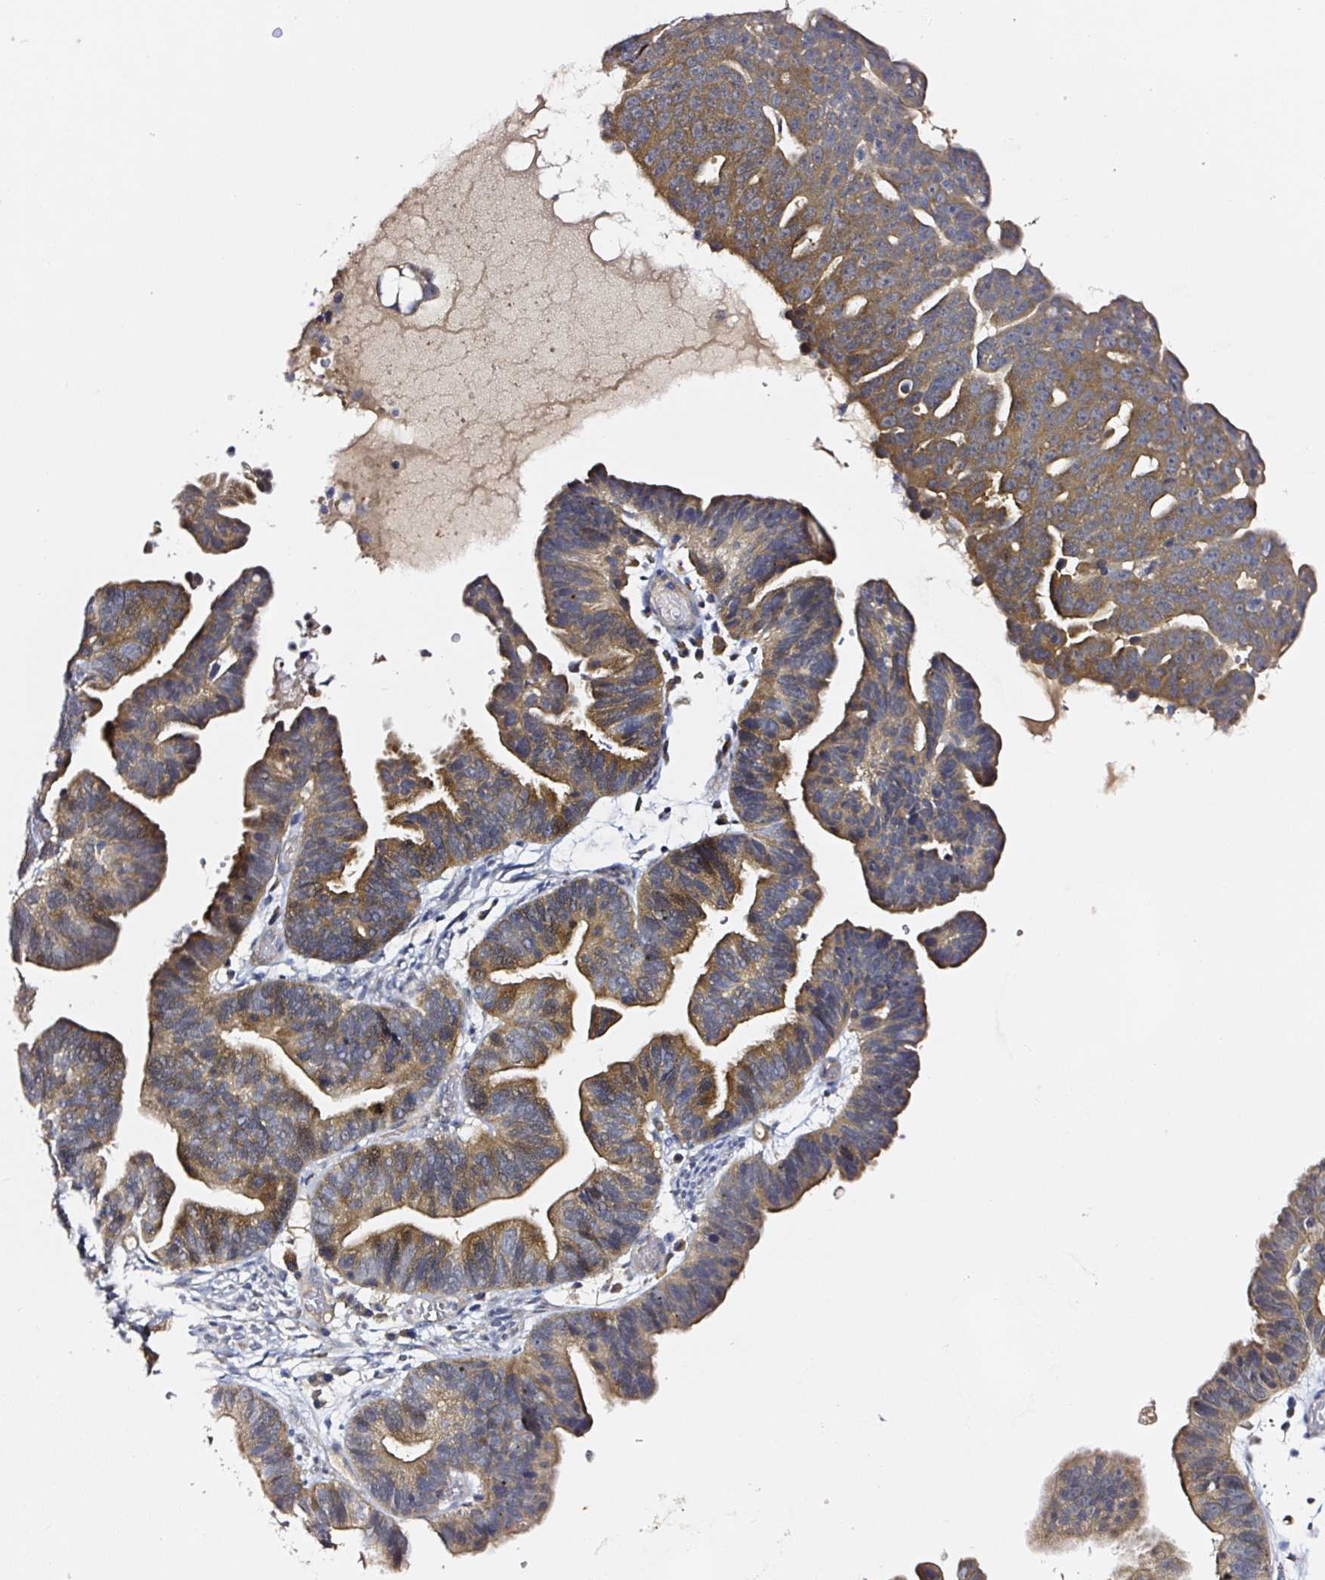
{"staining": {"intensity": "moderate", "quantity": ">75%", "location": "cytoplasmic/membranous"}, "tissue": "ovarian cancer", "cell_type": "Tumor cells", "image_type": "cancer", "snomed": [{"axis": "morphology", "description": "Cystadenocarcinoma, serous, NOS"}, {"axis": "topography", "description": "Ovary"}], "caption": "The immunohistochemical stain labels moderate cytoplasmic/membranous positivity in tumor cells of ovarian cancer (serous cystadenocarcinoma) tissue.", "gene": "PRKAA2", "patient": {"sex": "female", "age": 56}}